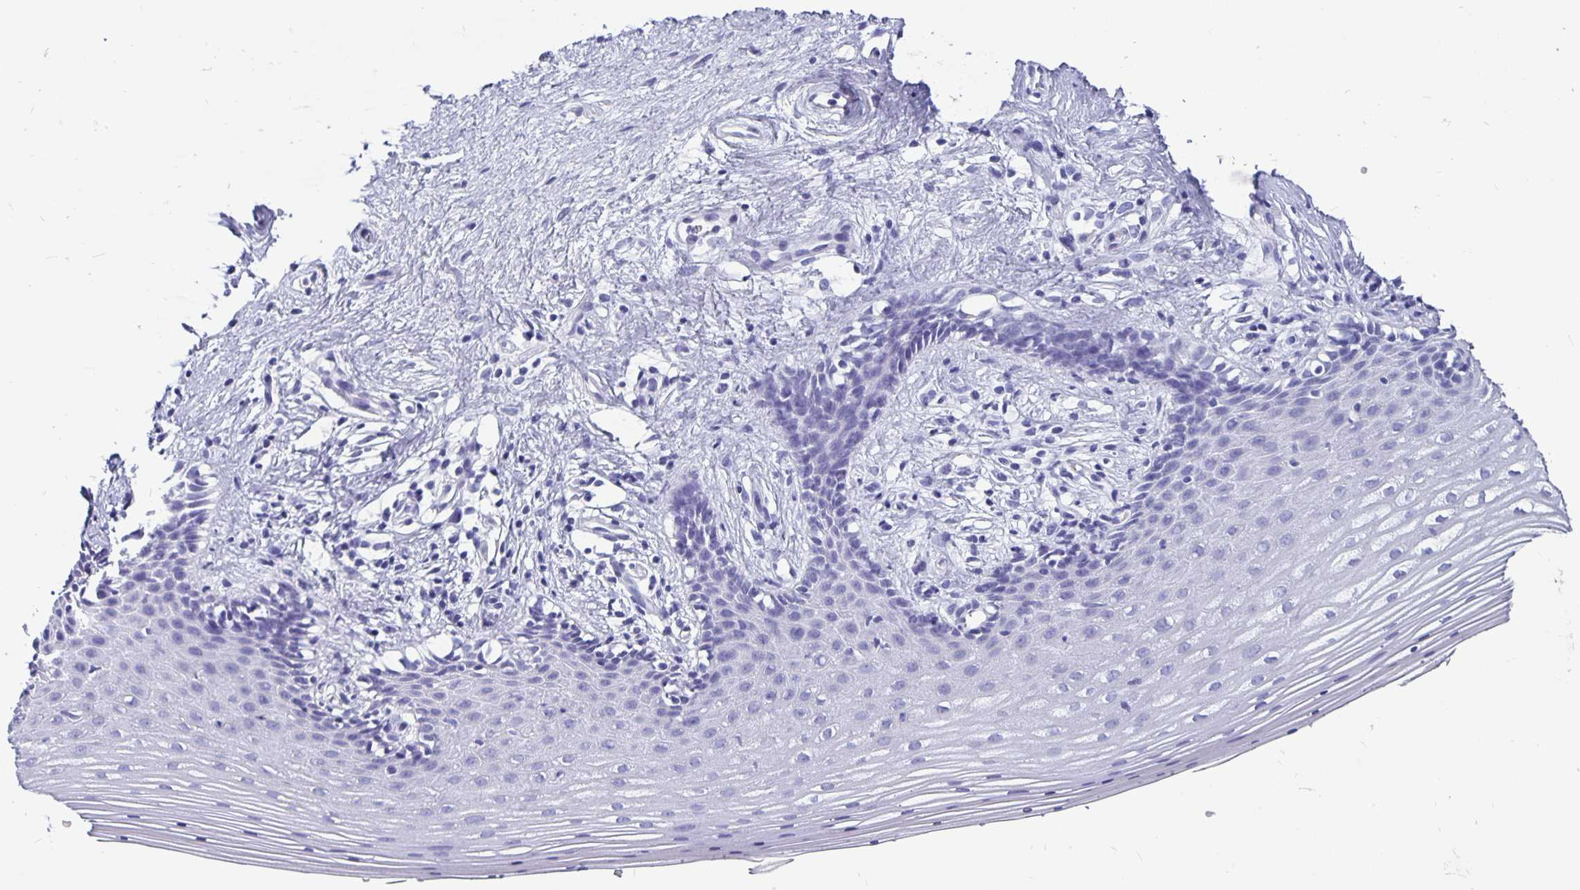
{"staining": {"intensity": "negative", "quantity": "none", "location": "none"}, "tissue": "vagina", "cell_type": "Squamous epithelial cells", "image_type": "normal", "snomed": [{"axis": "morphology", "description": "Normal tissue, NOS"}, {"axis": "topography", "description": "Vagina"}], "caption": "Histopathology image shows no protein expression in squamous epithelial cells of unremarkable vagina.", "gene": "ODF3B", "patient": {"sex": "female", "age": 42}}